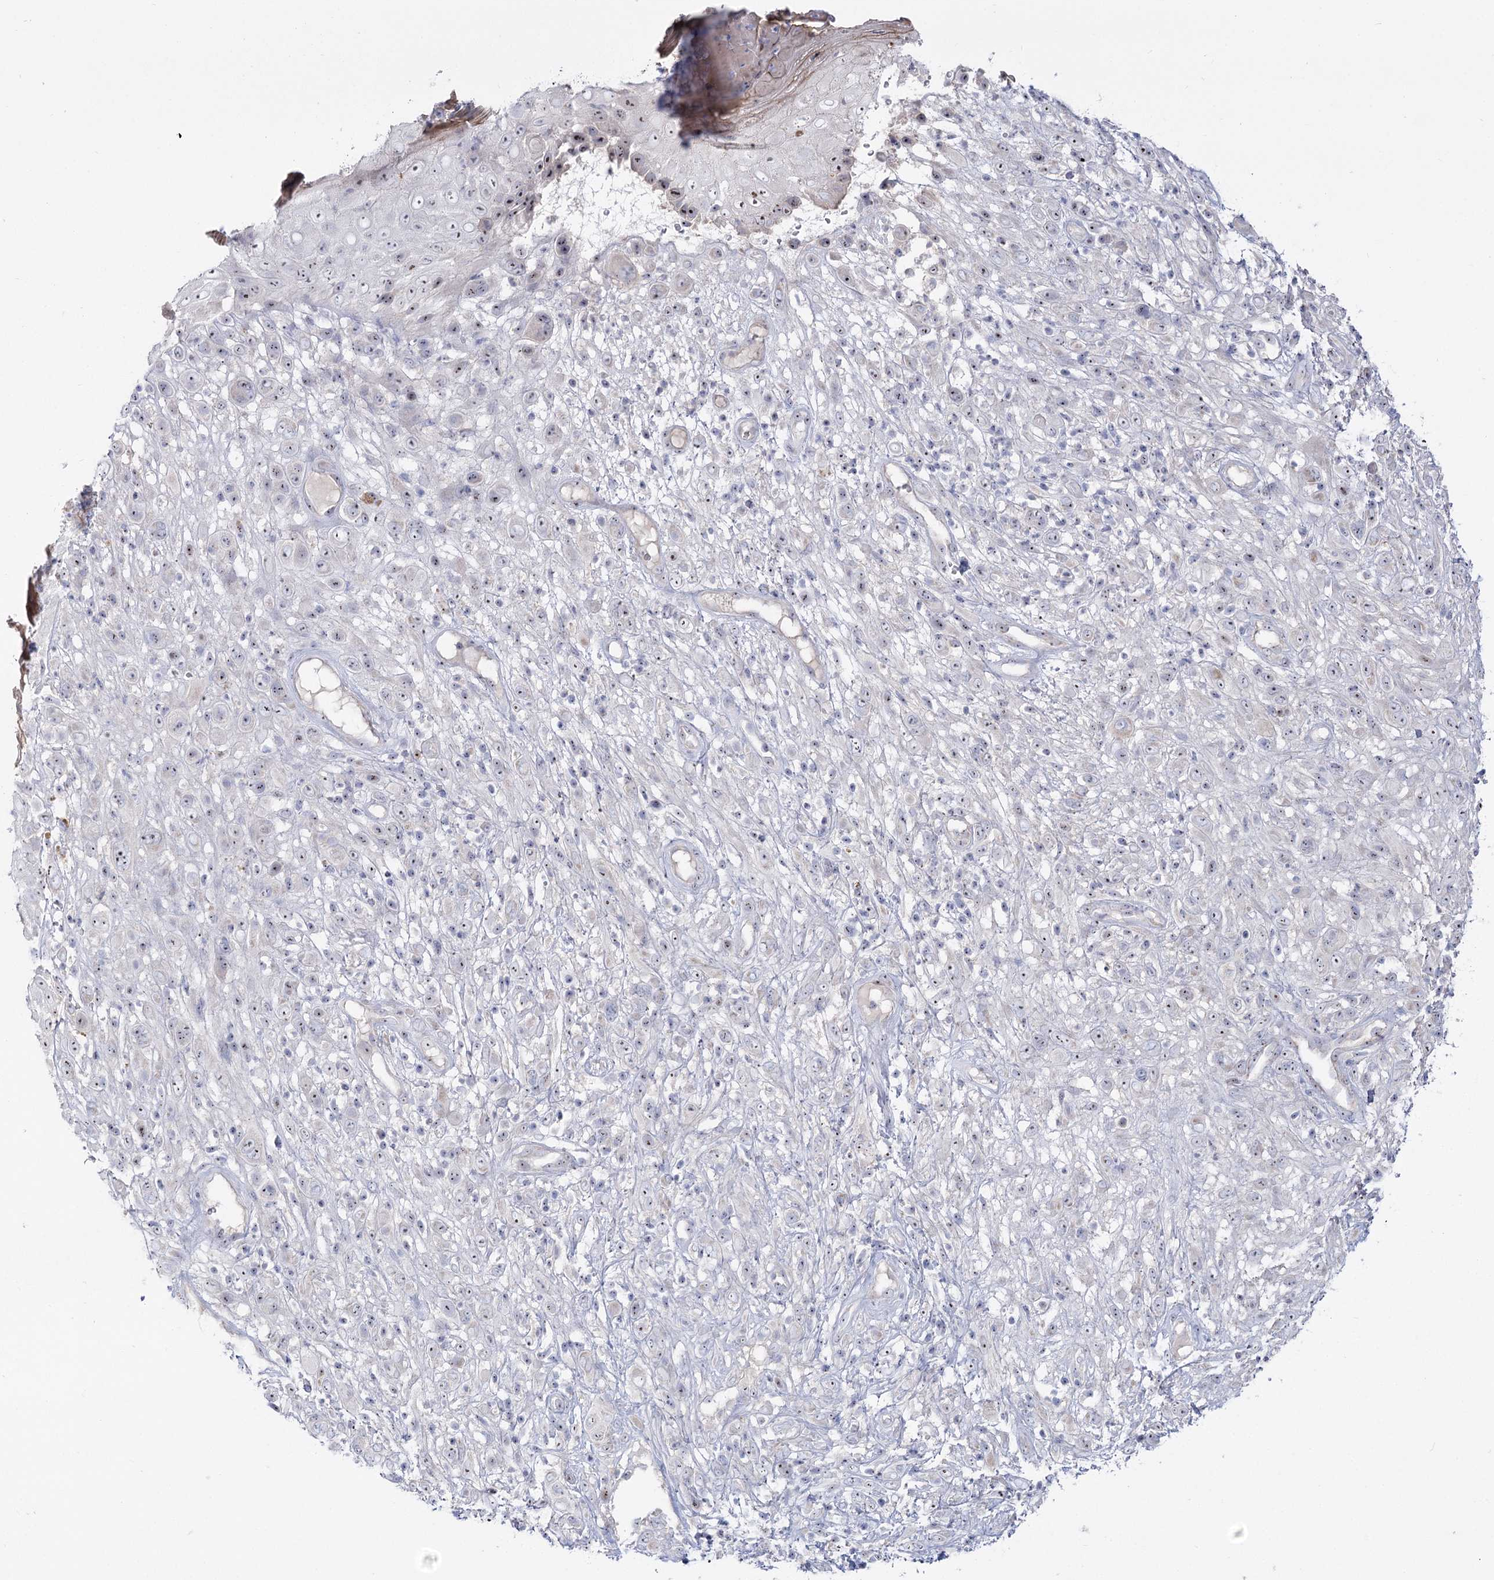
{"staining": {"intensity": "moderate", "quantity": "25%-75%", "location": "nuclear"}, "tissue": "melanoma", "cell_type": "Tumor cells", "image_type": "cancer", "snomed": [{"axis": "morphology", "description": "Malignant melanoma, NOS"}, {"axis": "topography", "description": "Skin of trunk"}], "caption": "This is a photomicrograph of immunohistochemistry (IHC) staining of malignant melanoma, which shows moderate staining in the nuclear of tumor cells.", "gene": "SUOX", "patient": {"sex": "male", "age": 71}}